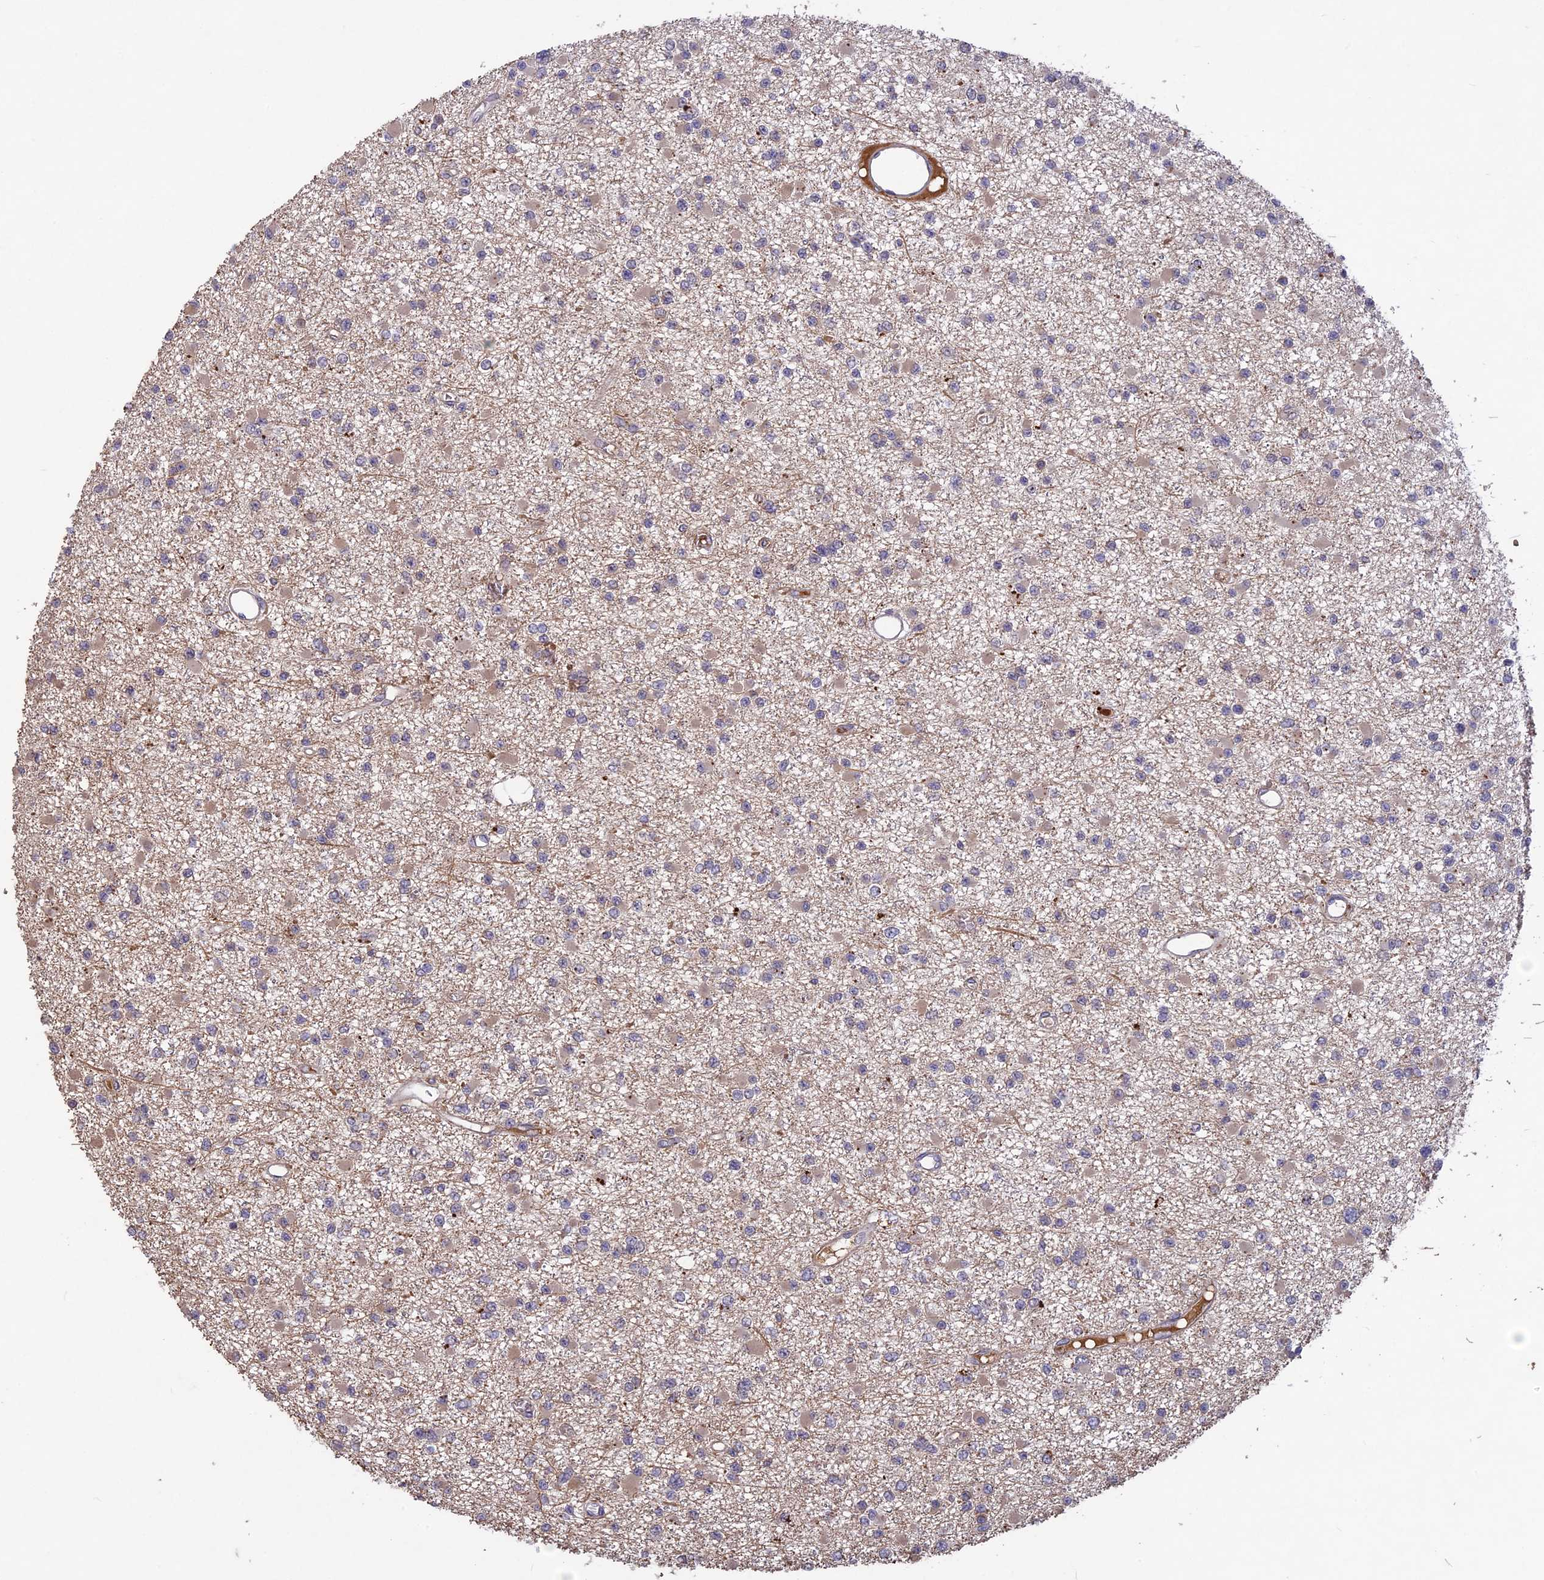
{"staining": {"intensity": "negative", "quantity": "none", "location": "none"}, "tissue": "glioma", "cell_type": "Tumor cells", "image_type": "cancer", "snomed": [{"axis": "morphology", "description": "Glioma, malignant, Low grade"}, {"axis": "topography", "description": "Brain"}], "caption": "Malignant low-grade glioma stained for a protein using immunohistochemistry (IHC) shows no positivity tumor cells.", "gene": "ADO", "patient": {"sex": "female", "age": 22}}